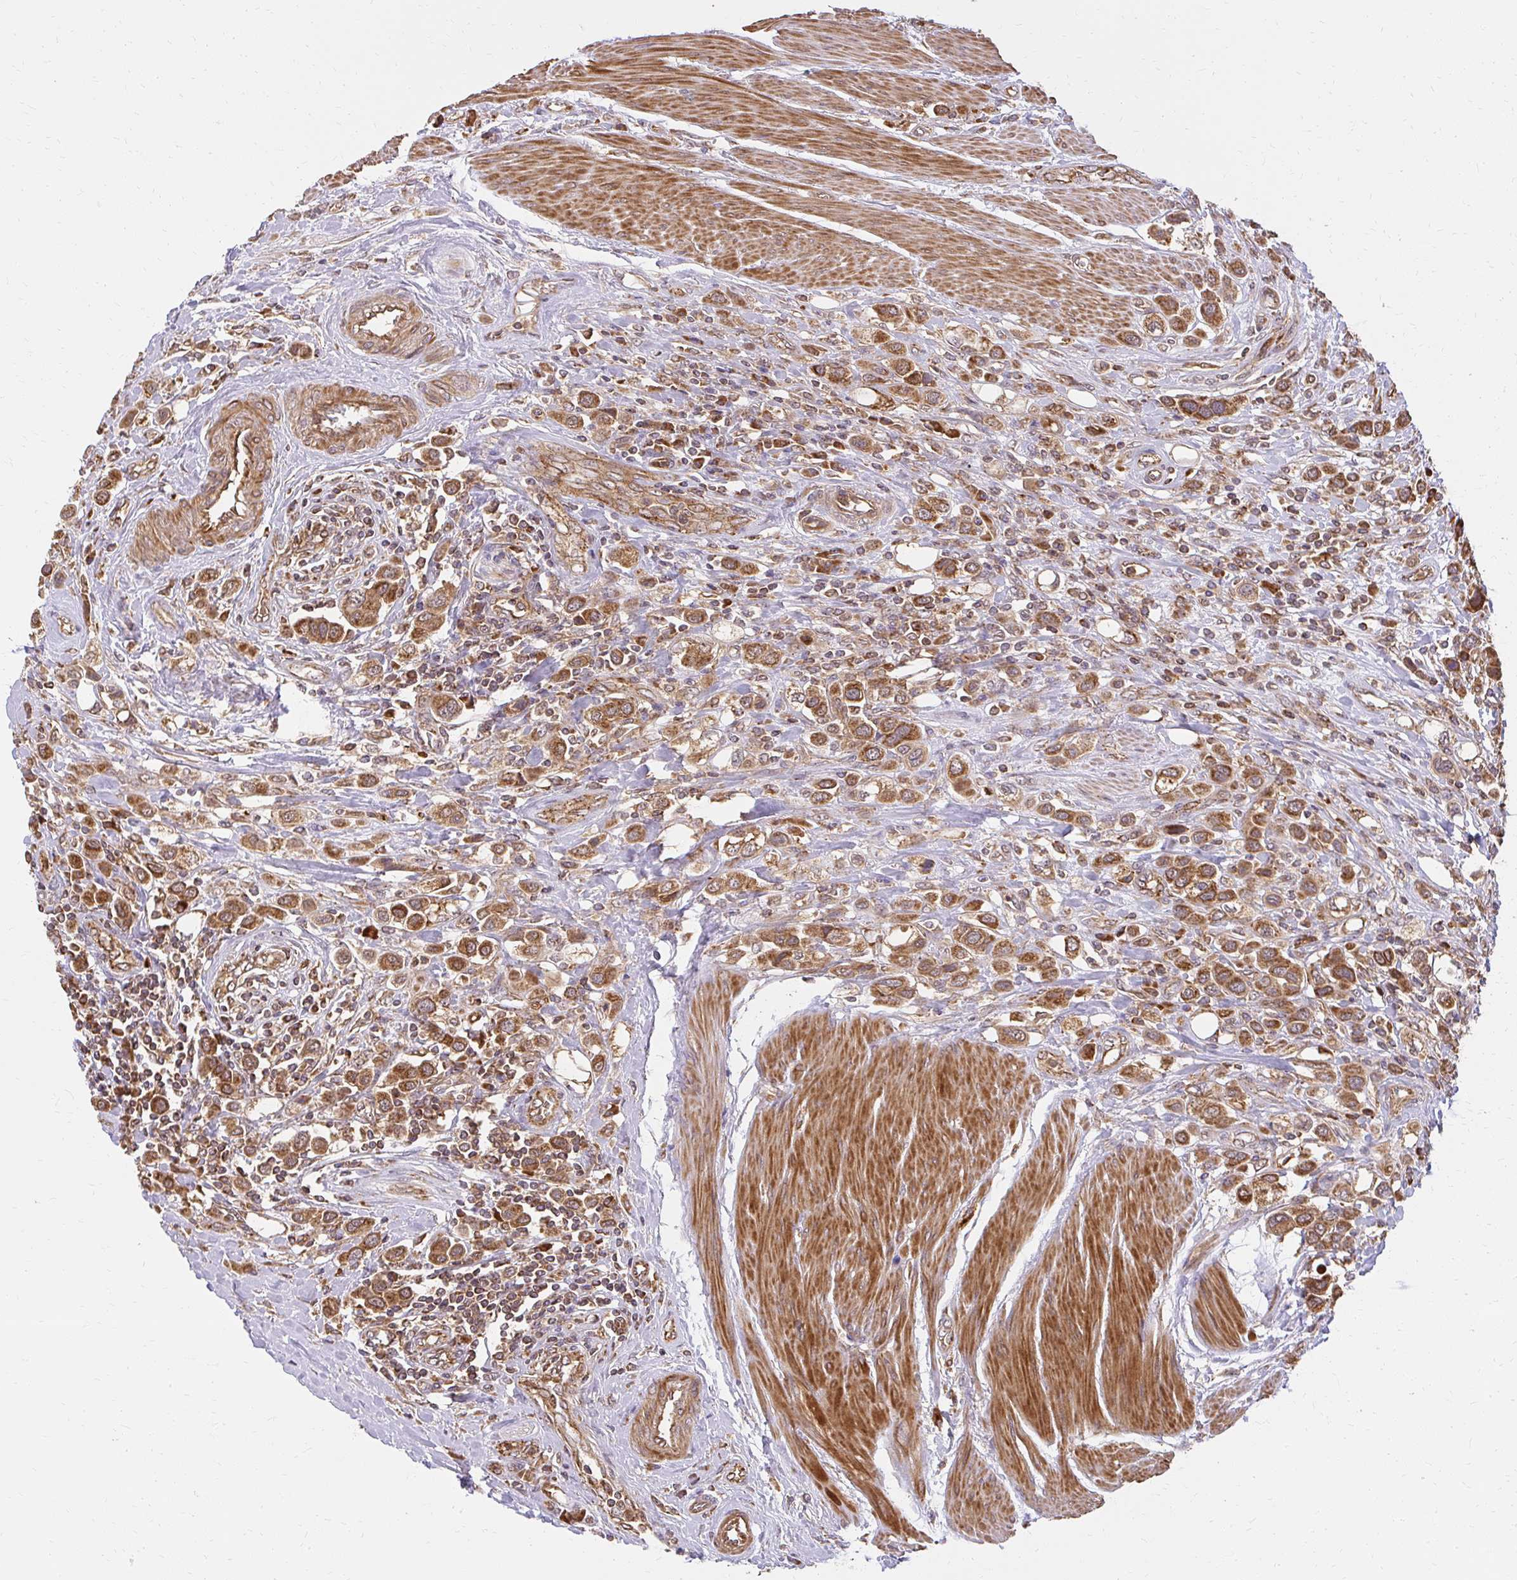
{"staining": {"intensity": "moderate", "quantity": ">75%", "location": "cytoplasmic/membranous"}, "tissue": "urothelial cancer", "cell_type": "Tumor cells", "image_type": "cancer", "snomed": [{"axis": "morphology", "description": "Urothelial carcinoma, High grade"}, {"axis": "topography", "description": "Urinary bladder"}], "caption": "Immunohistochemical staining of human urothelial carcinoma (high-grade) reveals moderate cytoplasmic/membranous protein positivity in approximately >75% of tumor cells.", "gene": "GNS", "patient": {"sex": "male", "age": 50}}